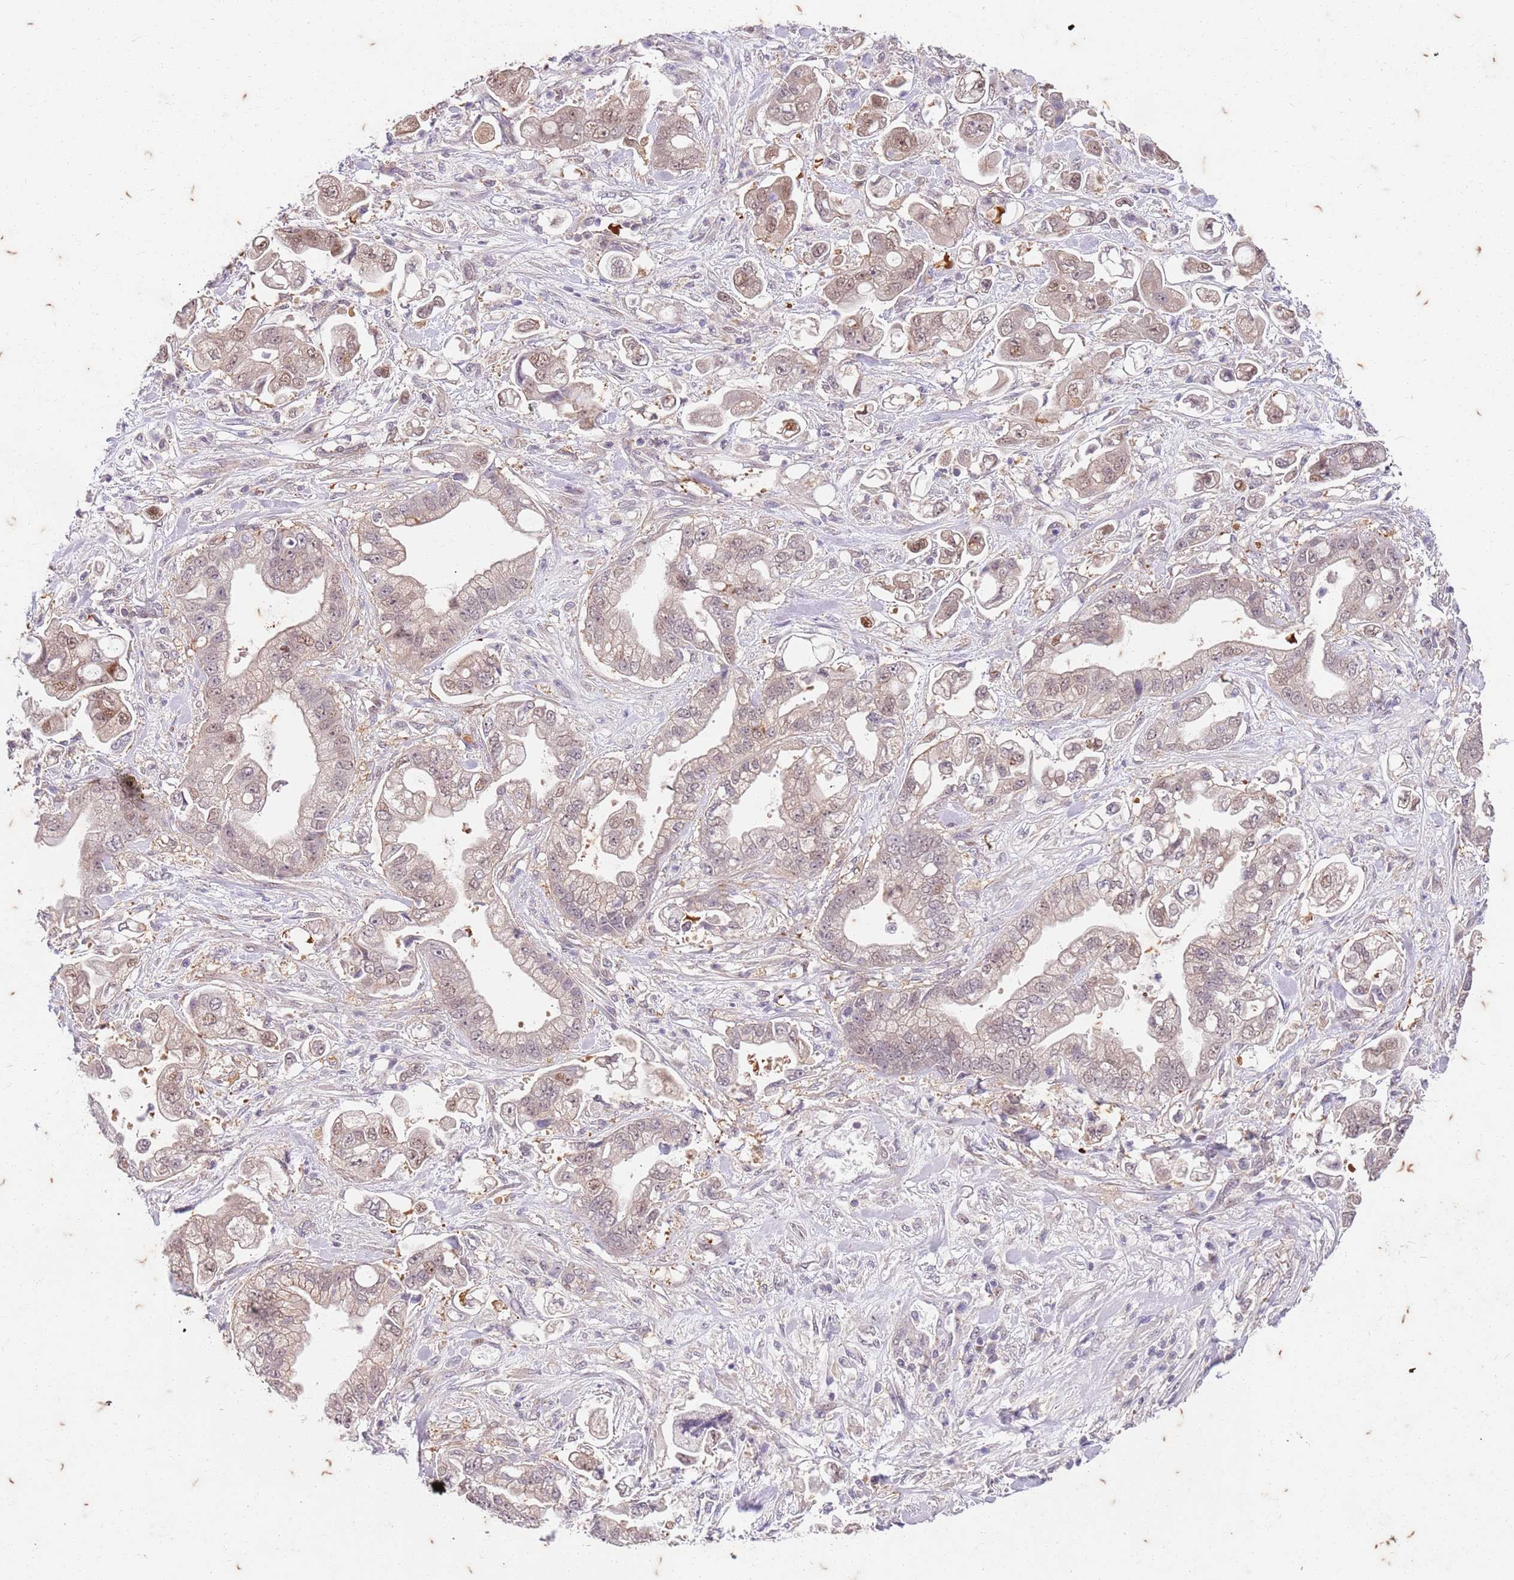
{"staining": {"intensity": "weak", "quantity": "25%-75%", "location": "cytoplasmic/membranous,nuclear"}, "tissue": "stomach cancer", "cell_type": "Tumor cells", "image_type": "cancer", "snomed": [{"axis": "morphology", "description": "Adenocarcinoma, NOS"}, {"axis": "topography", "description": "Stomach"}], "caption": "Human stomach adenocarcinoma stained with a brown dye reveals weak cytoplasmic/membranous and nuclear positive expression in approximately 25%-75% of tumor cells.", "gene": "RAPGEF3", "patient": {"sex": "male", "age": 62}}